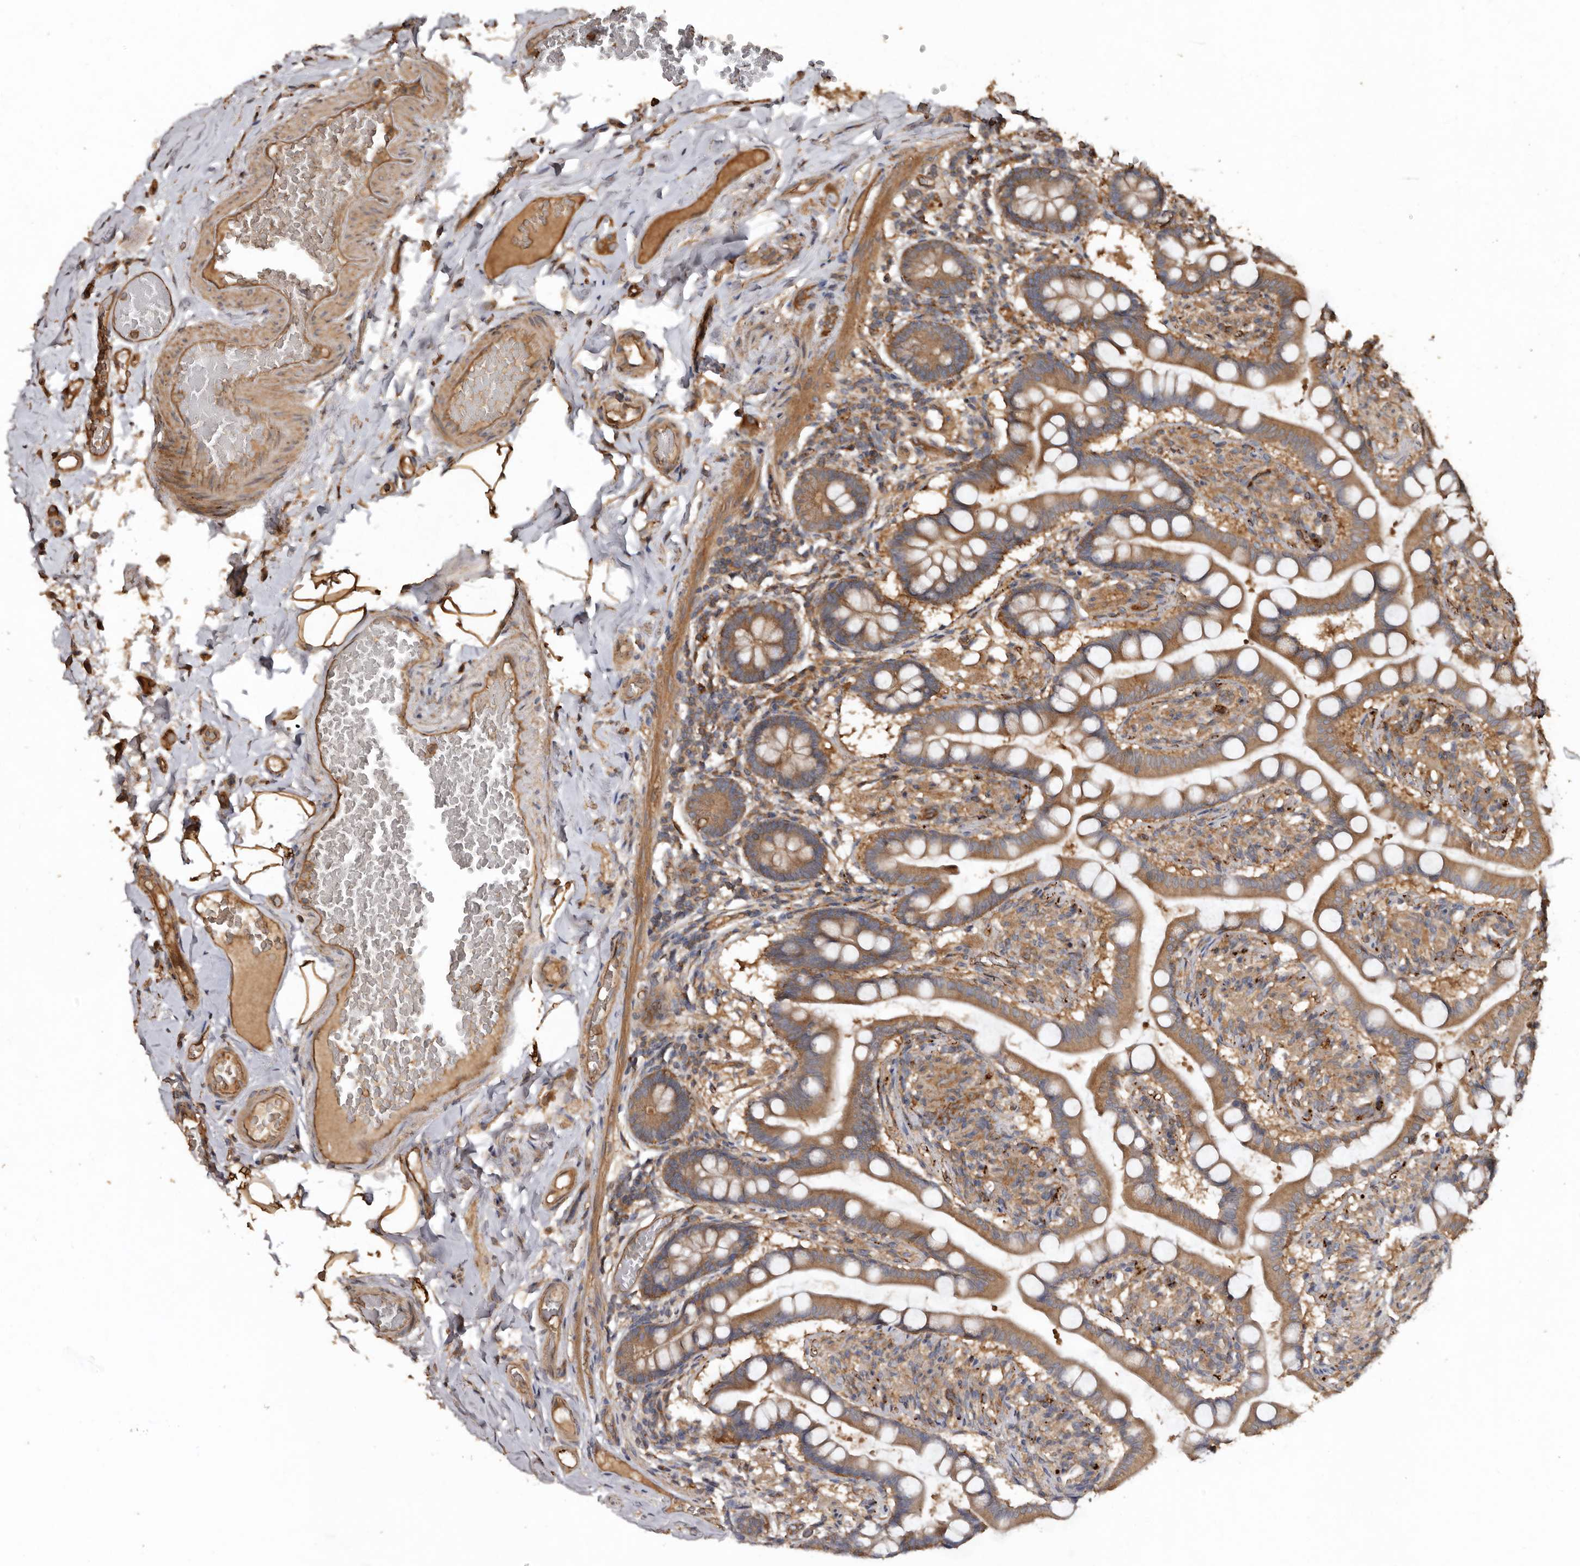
{"staining": {"intensity": "moderate", "quantity": ">75%", "location": "cytoplasmic/membranous"}, "tissue": "small intestine", "cell_type": "Glandular cells", "image_type": "normal", "snomed": [{"axis": "morphology", "description": "Normal tissue, NOS"}, {"axis": "topography", "description": "Small intestine"}], "caption": "Brown immunohistochemical staining in normal small intestine exhibits moderate cytoplasmic/membranous positivity in approximately >75% of glandular cells.", "gene": "FLCN", "patient": {"sex": "male", "age": 41}}